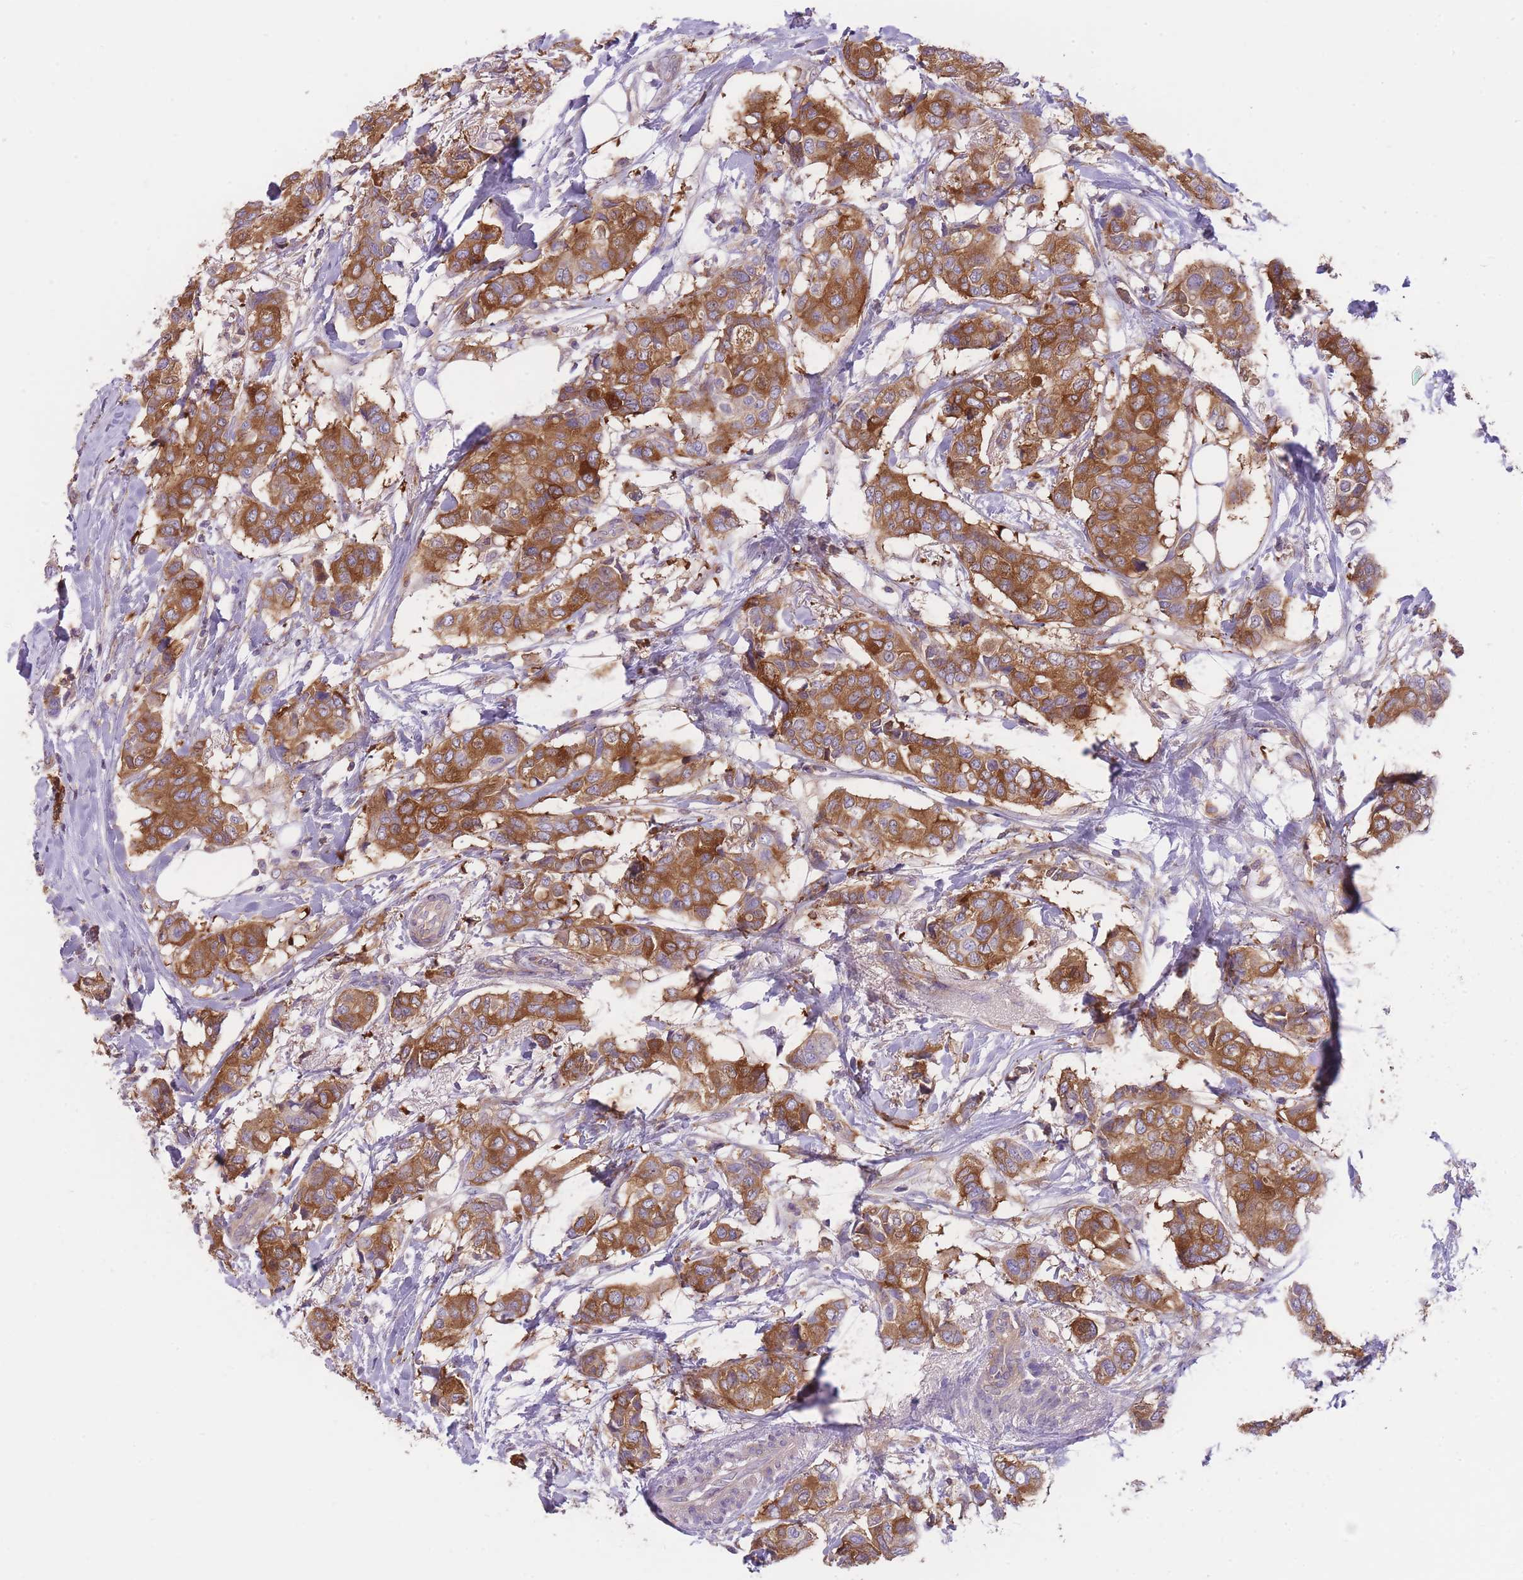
{"staining": {"intensity": "moderate", "quantity": ">75%", "location": "cytoplasmic/membranous"}, "tissue": "breast cancer", "cell_type": "Tumor cells", "image_type": "cancer", "snomed": [{"axis": "morphology", "description": "Lobular carcinoma"}, {"axis": "topography", "description": "Breast"}], "caption": "The histopathology image reveals a brown stain indicating the presence of a protein in the cytoplasmic/membranous of tumor cells in breast lobular carcinoma.", "gene": "PRKAR1A", "patient": {"sex": "female", "age": 51}}